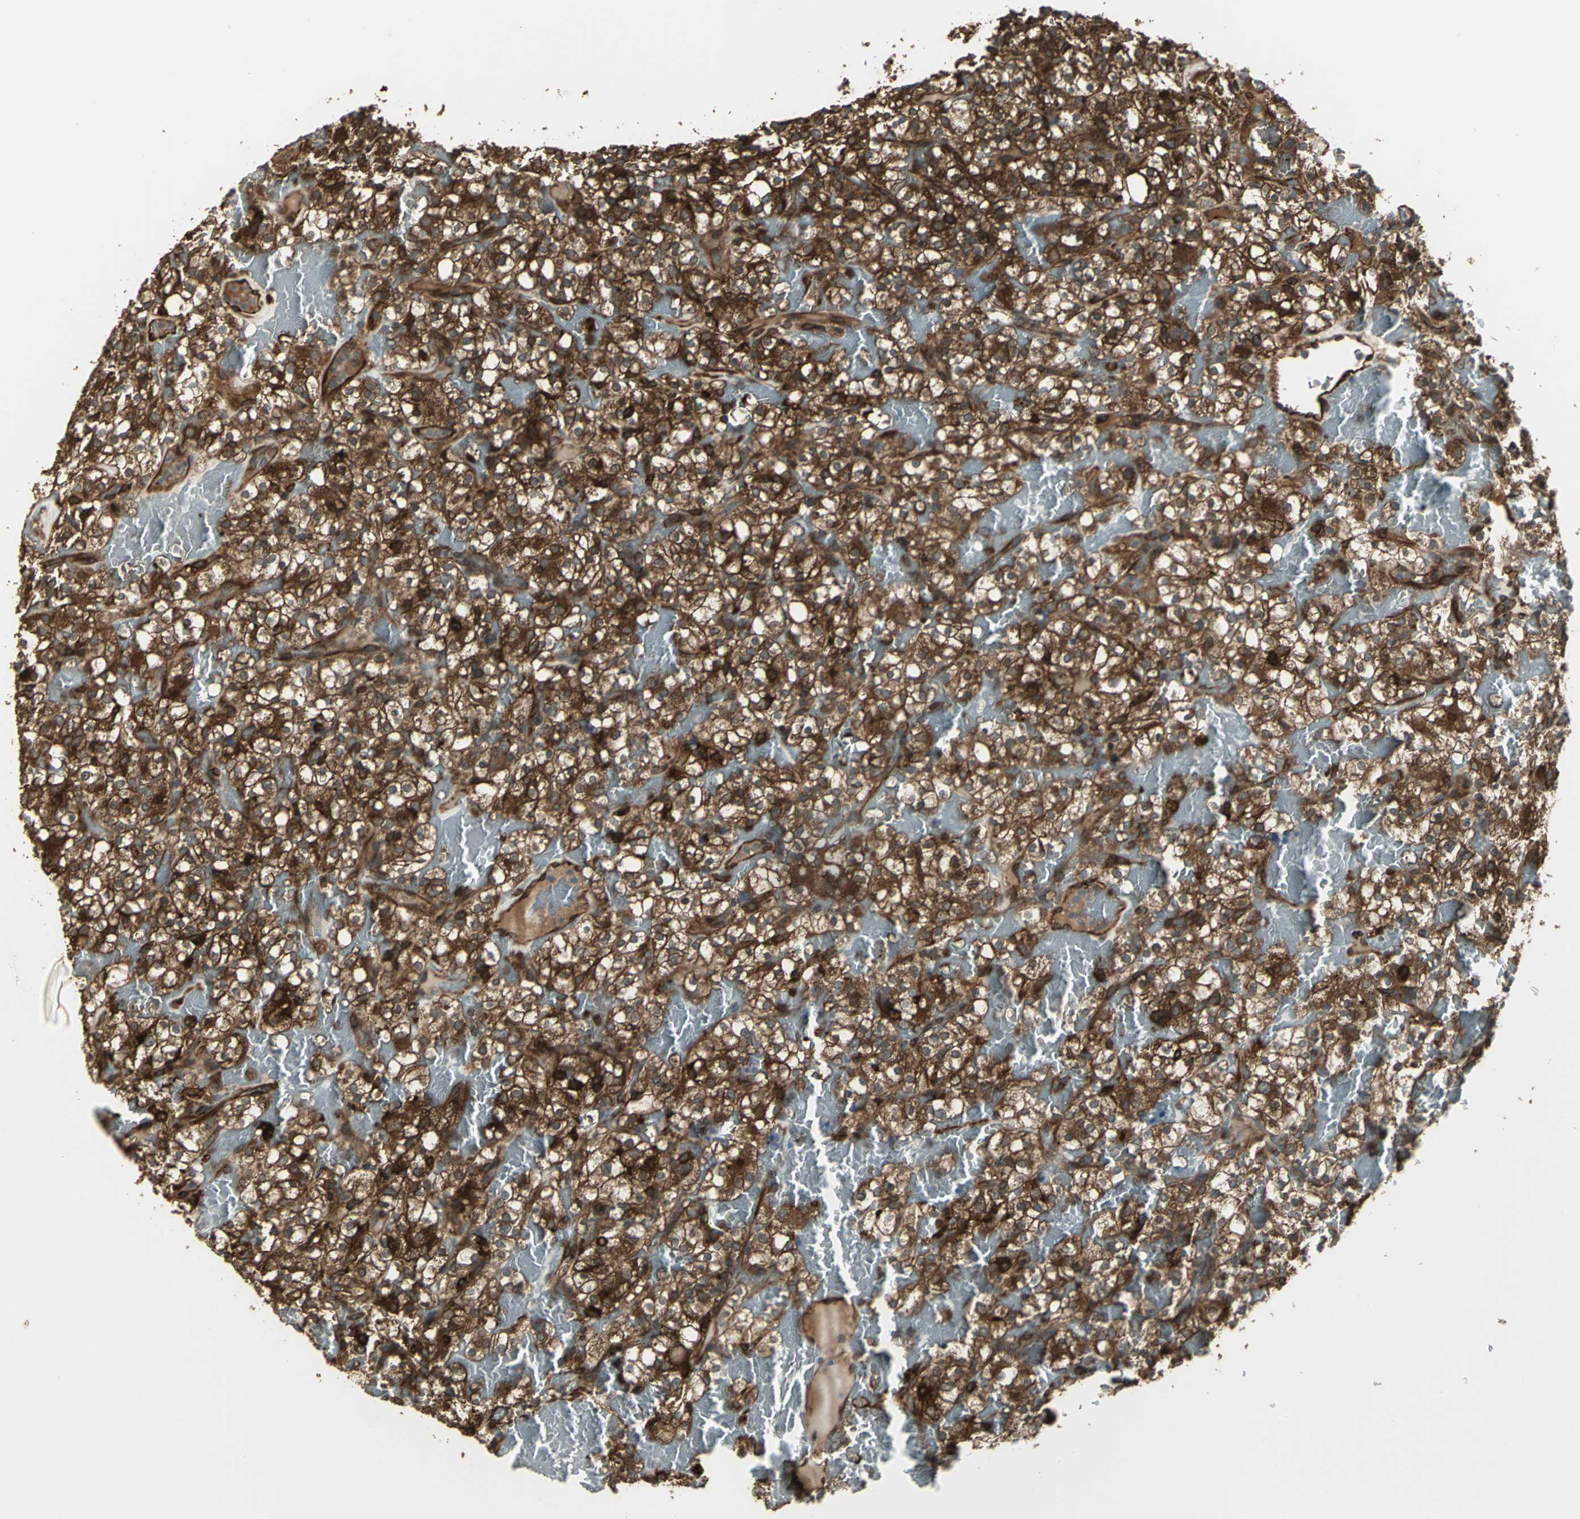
{"staining": {"intensity": "strong", "quantity": ">75%", "location": "cytoplasmic/membranous"}, "tissue": "renal cancer", "cell_type": "Tumor cells", "image_type": "cancer", "snomed": [{"axis": "morphology", "description": "Normal tissue, NOS"}, {"axis": "morphology", "description": "Adenocarcinoma, NOS"}, {"axis": "topography", "description": "Kidney"}], "caption": "Tumor cells exhibit high levels of strong cytoplasmic/membranous expression in about >75% of cells in renal adenocarcinoma. (Brightfield microscopy of DAB IHC at high magnification).", "gene": "PRXL2B", "patient": {"sex": "female", "age": 72}}